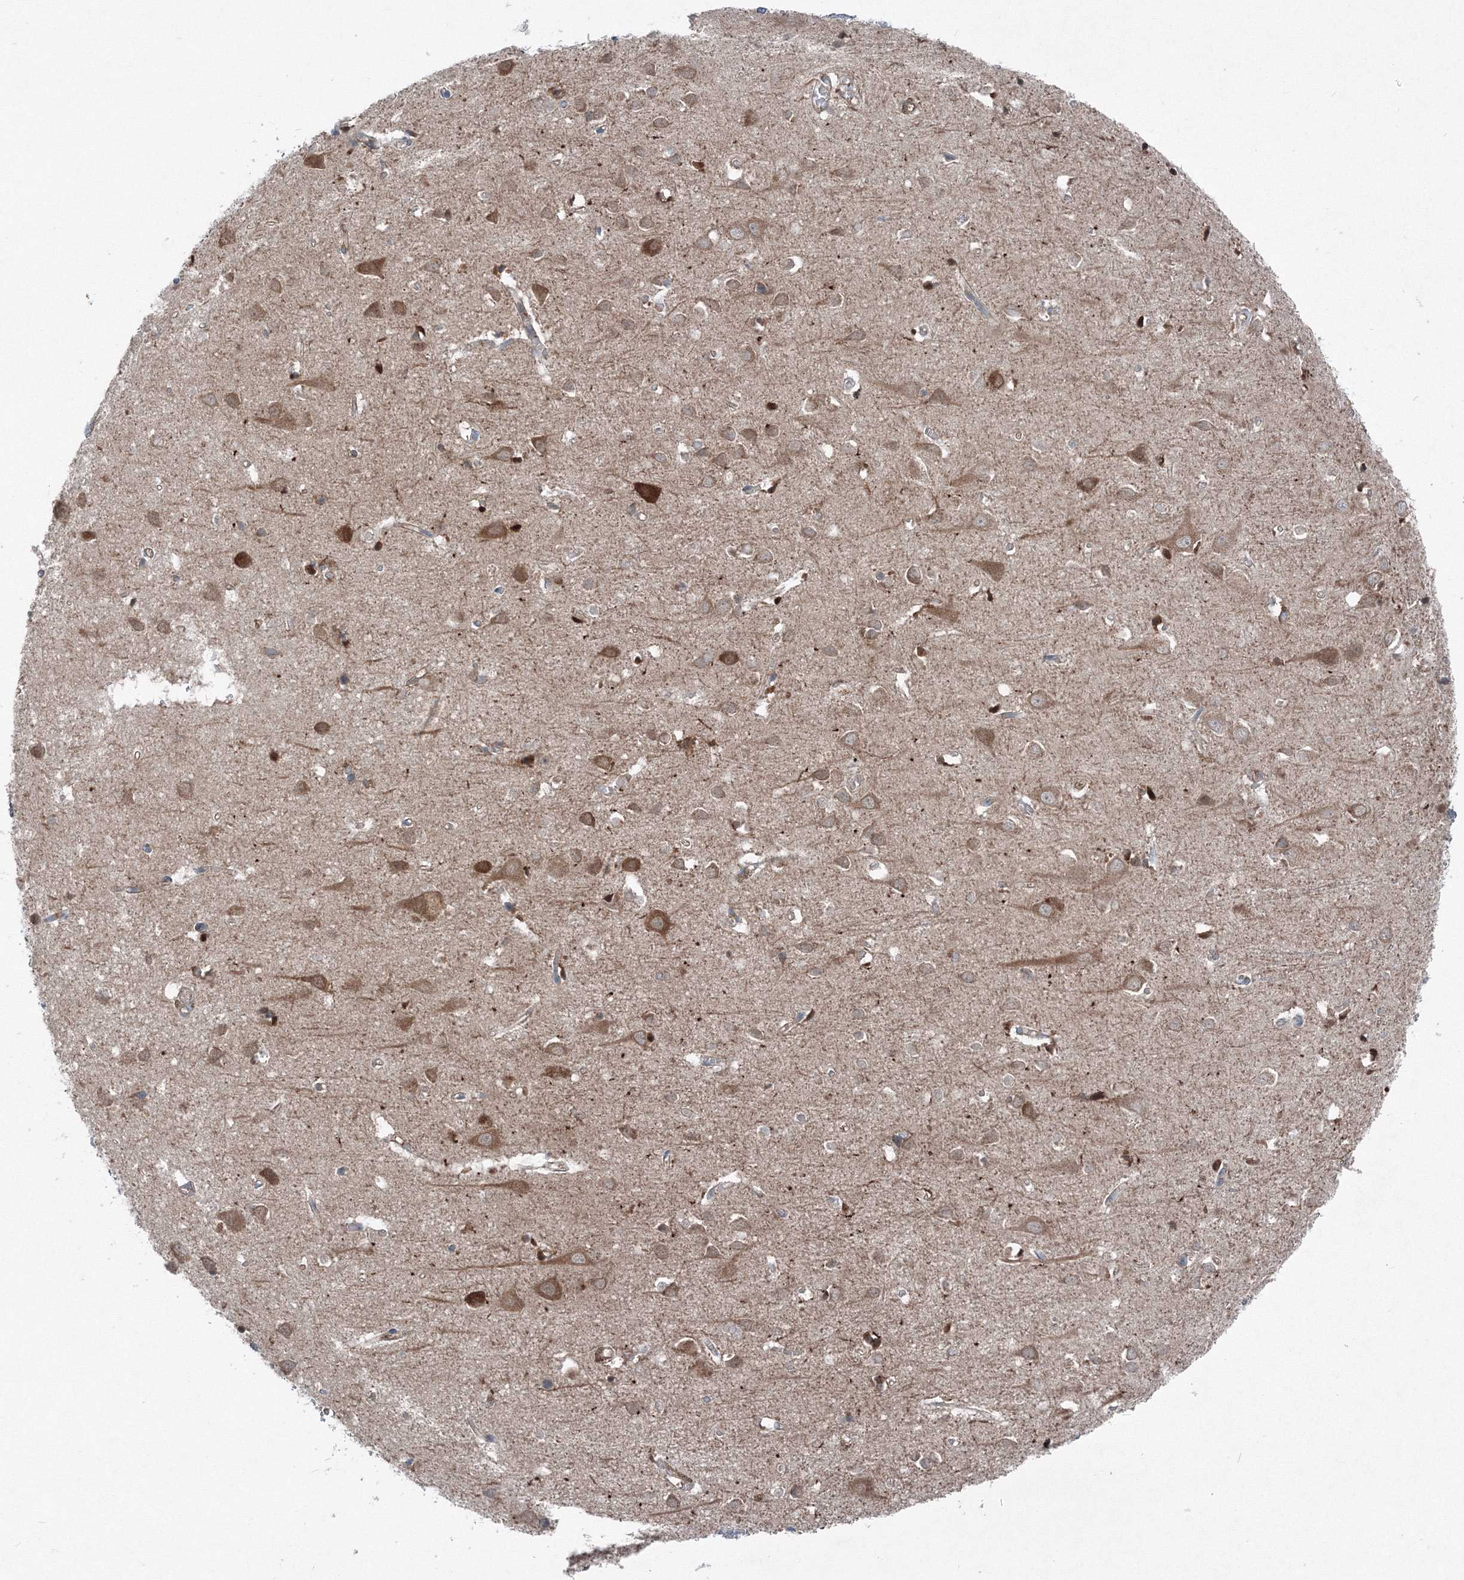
{"staining": {"intensity": "weak", "quantity": ">75%", "location": "cytoplasmic/membranous"}, "tissue": "cerebral cortex", "cell_type": "Endothelial cells", "image_type": "normal", "snomed": [{"axis": "morphology", "description": "Normal tissue, NOS"}, {"axis": "topography", "description": "Cerebral cortex"}], "caption": "Immunohistochemical staining of normal cerebral cortex displays >75% levels of weak cytoplasmic/membranous protein staining in approximately >75% of endothelial cells.", "gene": "TPRKB", "patient": {"sex": "female", "age": 64}}